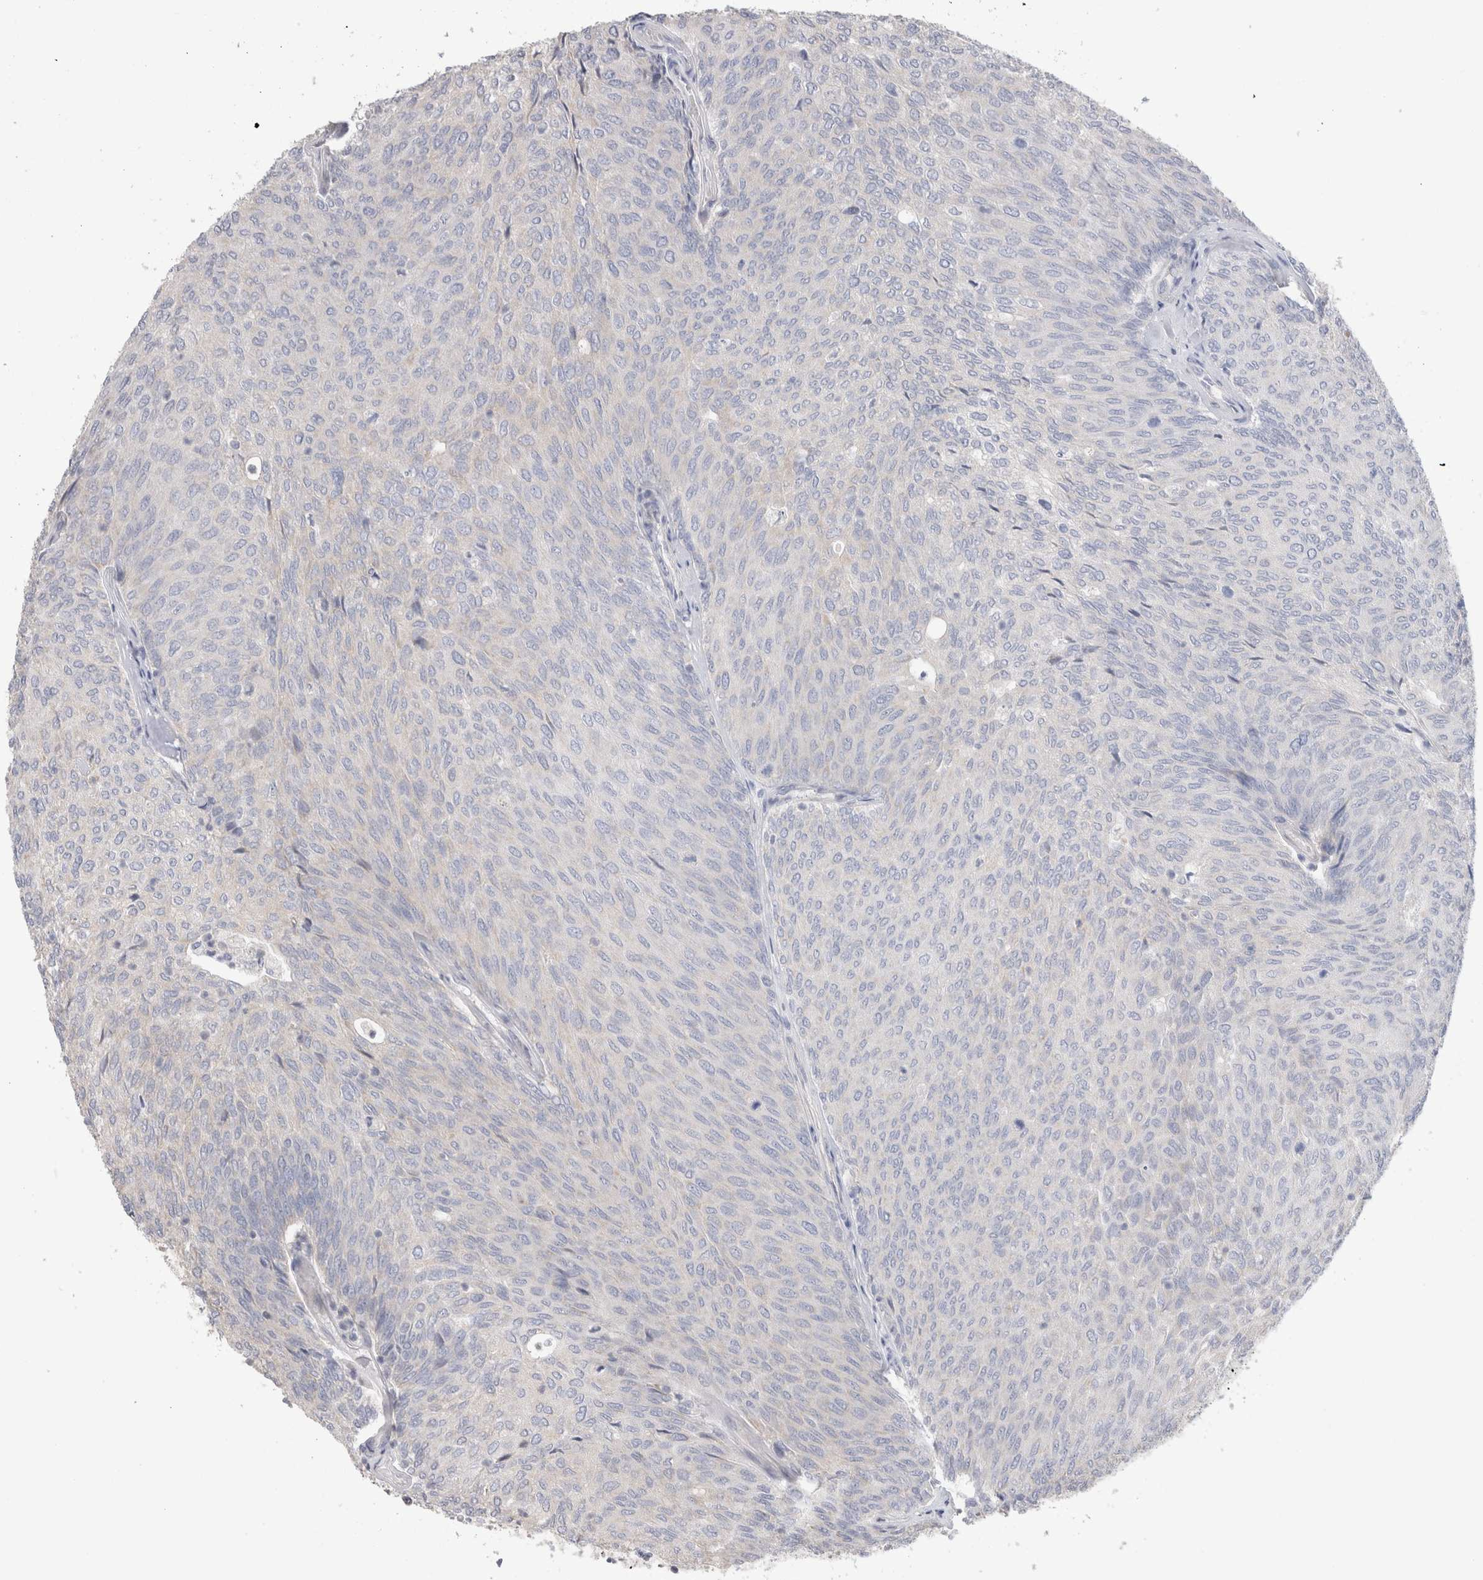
{"staining": {"intensity": "negative", "quantity": "none", "location": "none"}, "tissue": "urothelial cancer", "cell_type": "Tumor cells", "image_type": "cancer", "snomed": [{"axis": "morphology", "description": "Urothelial carcinoma, Low grade"}, {"axis": "topography", "description": "Urinary bladder"}], "caption": "Urothelial cancer stained for a protein using immunohistochemistry (IHC) displays no expression tumor cells.", "gene": "DMD", "patient": {"sex": "female", "age": 79}}